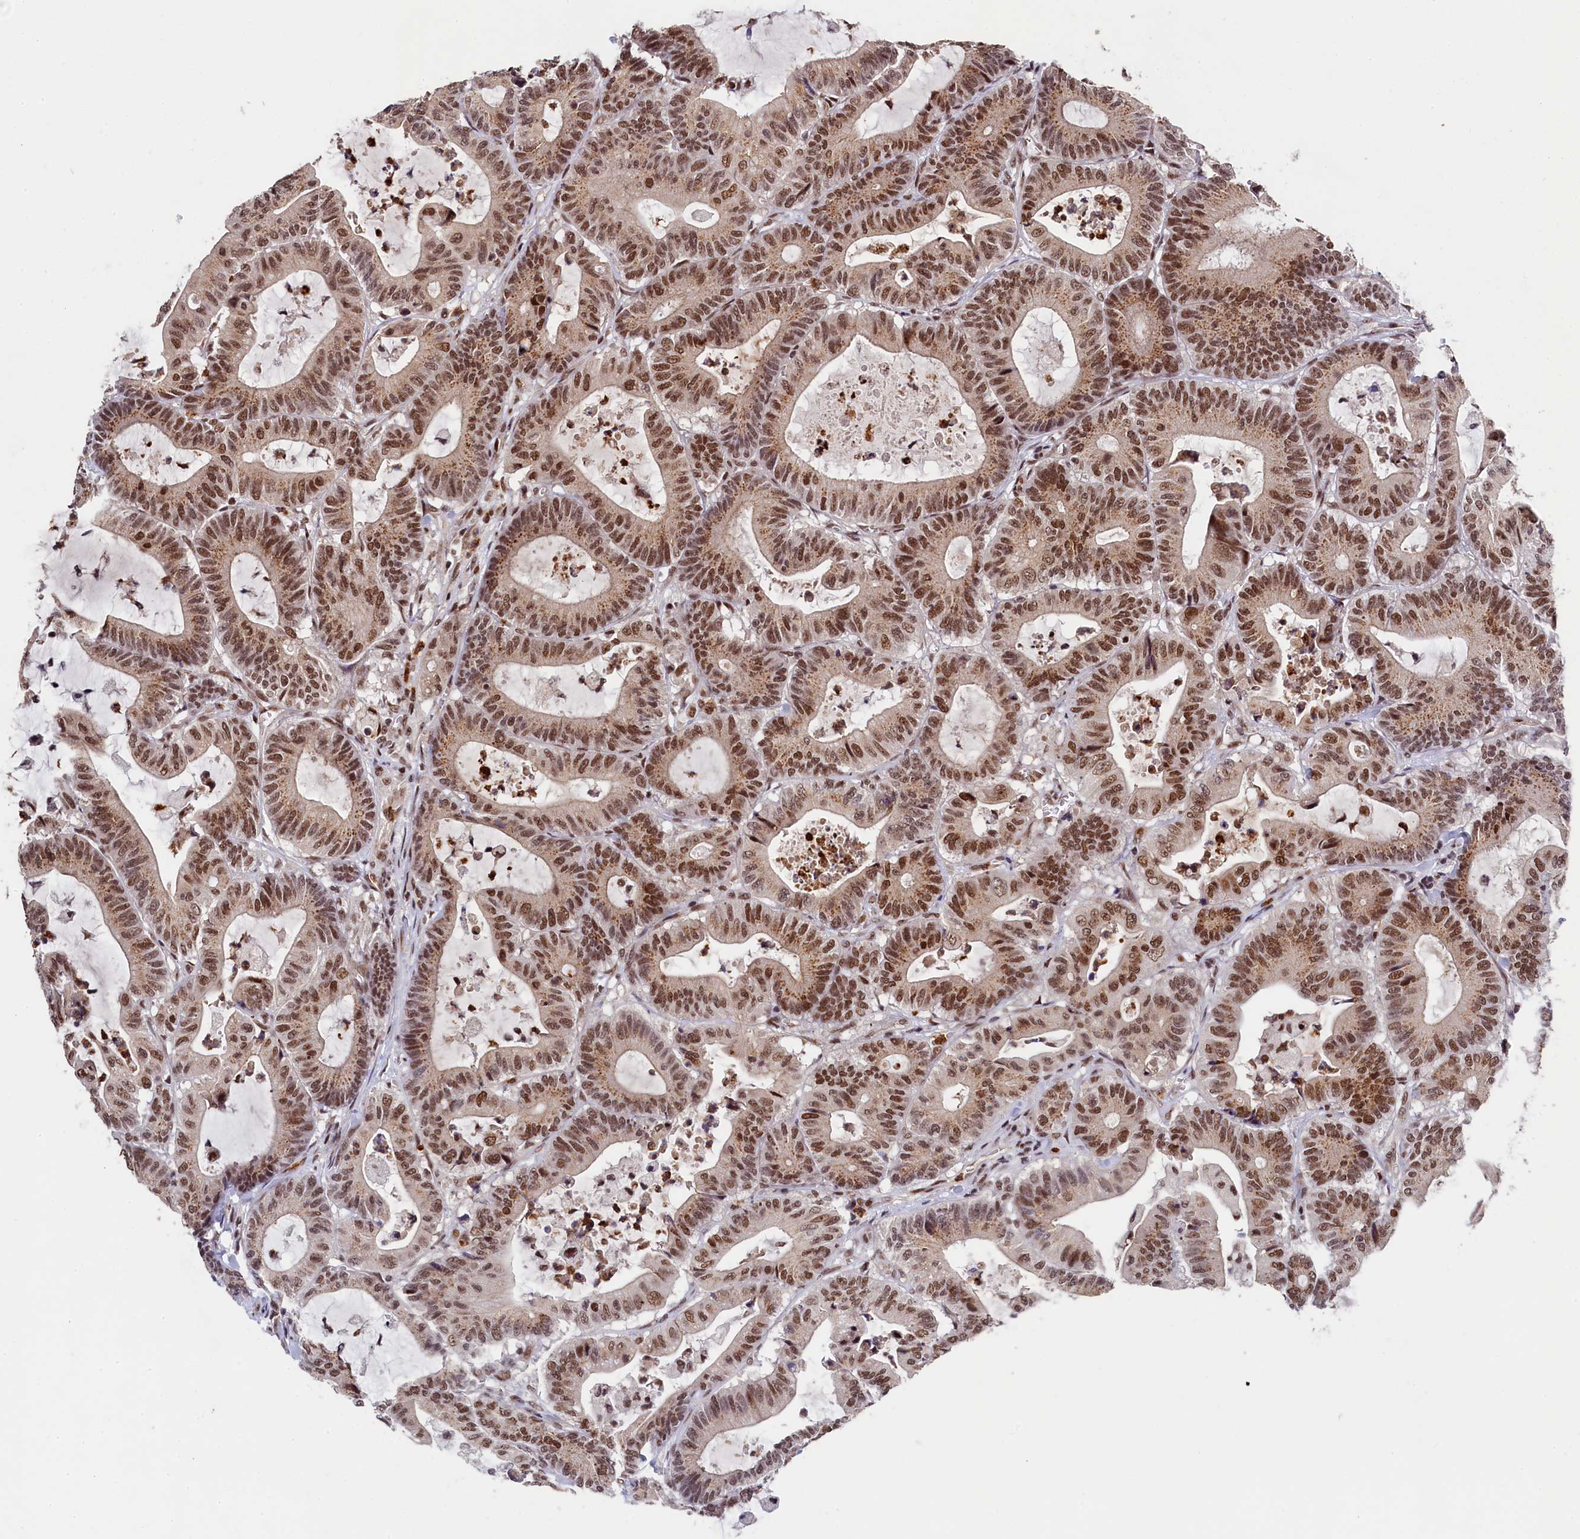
{"staining": {"intensity": "moderate", "quantity": ">75%", "location": "nuclear"}, "tissue": "colorectal cancer", "cell_type": "Tumor cells", "image_type": "cancer", "snomed": [{"axis": "morphology", "description": "Adenocarcinoma, NOS"}, {"axis": "topography", "description": "Colon"}], "caption": "Approximately >75% of tumor cells in colorectal cancer show moderate nuclear protein staining as visualized by brown immunohistochemical staining.", "gene": "ADIG", "patient": {"sex": "female", "age": 84}}